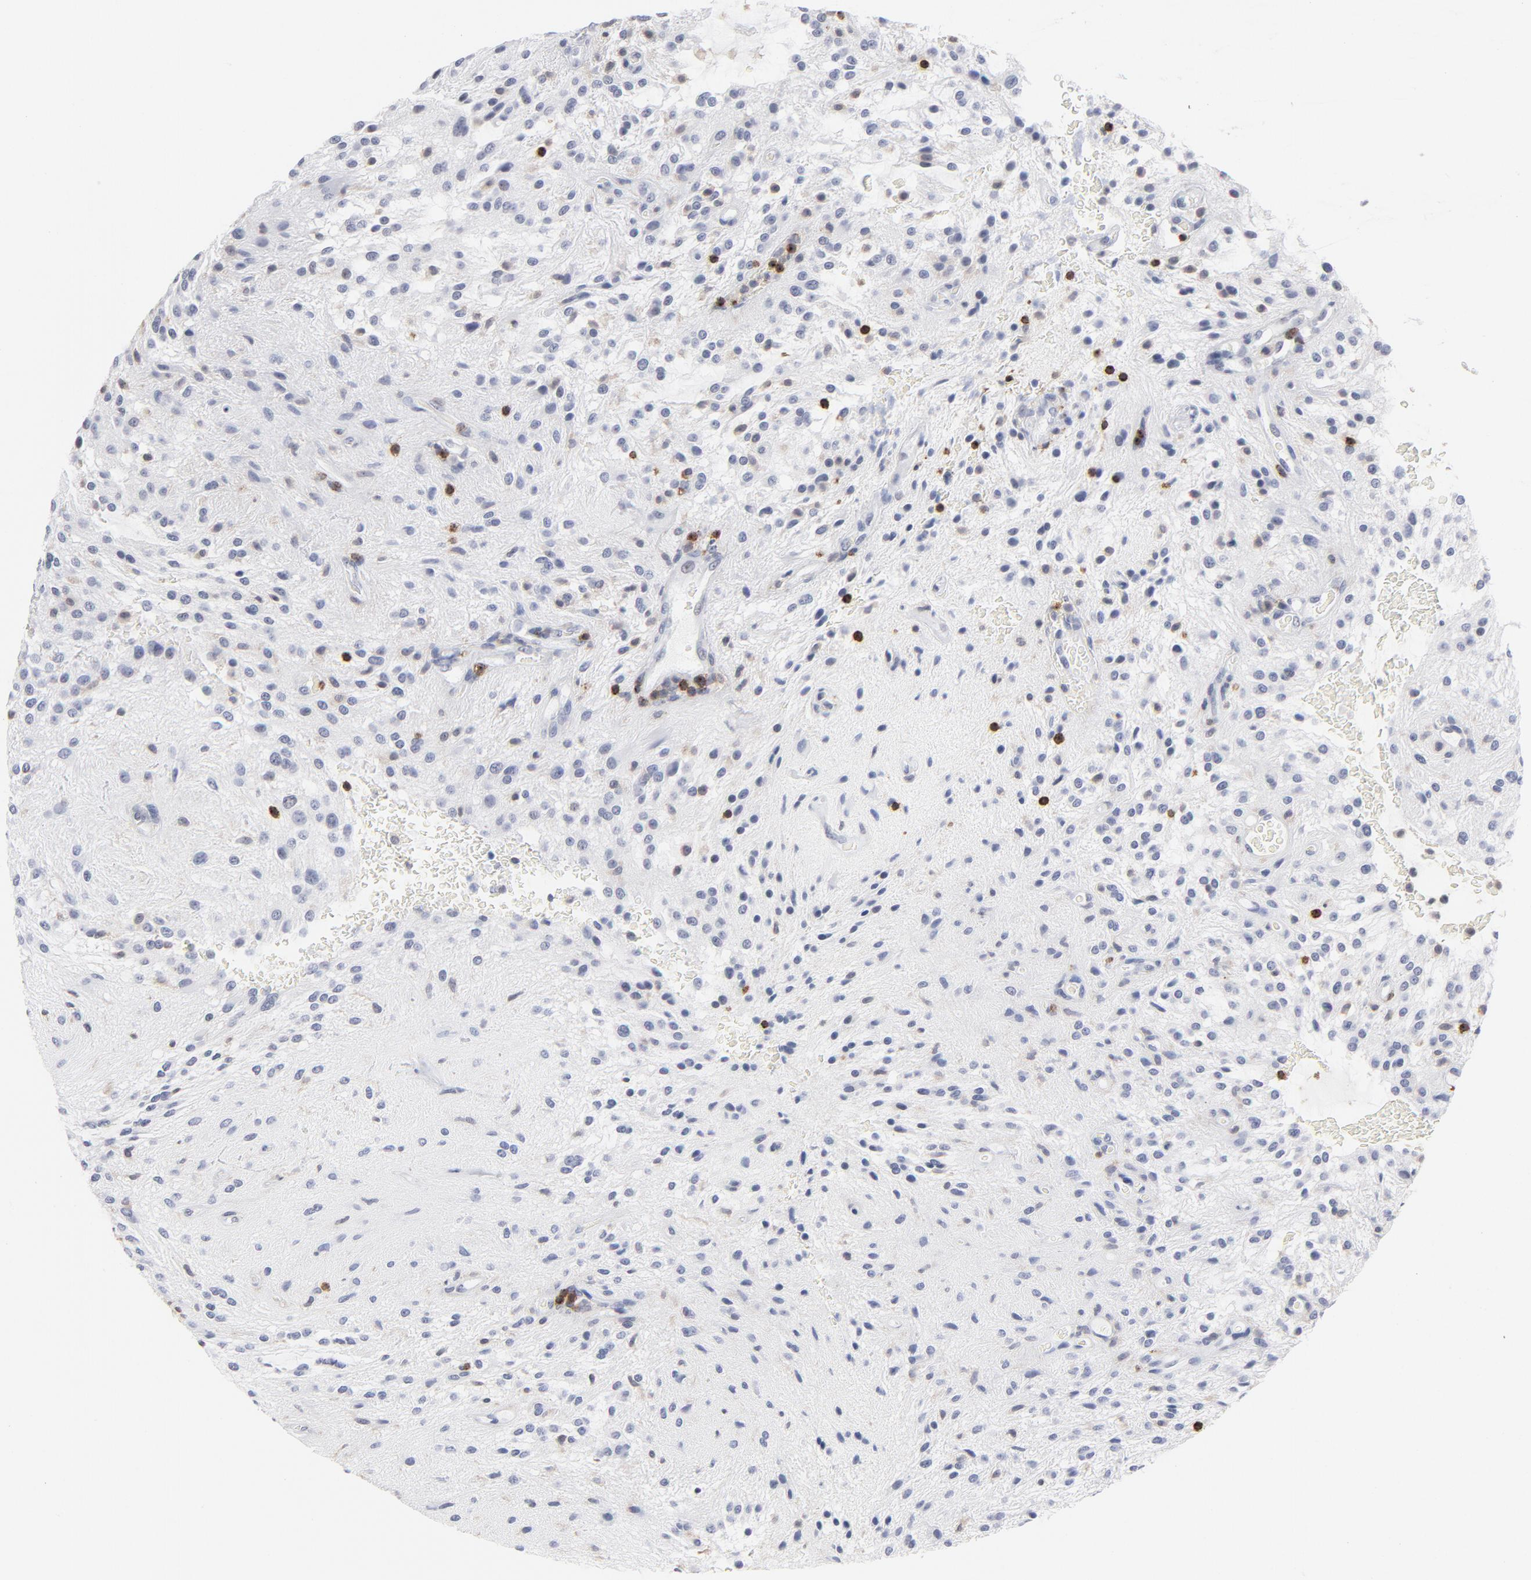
{"staining": {"intensity": "weak", "quantity": "<25%", "location": "nuclear"}, "tissue": "glioma", "cell_type": "Tumor cells", "image_type": "cancer", "snomed": [{"axis": "morphology", "description": "Glioma, malignant, NOS"}, {"axis": "topography", "description": "Cerebellum"}], "caption": "IHC histopathology image of neoplastic tissue: malignant glioma stained with DAB displays no significant protein positivity in tumor cells.", "gene": "CD2", "patient": {"sex": "female", "age": 10}}